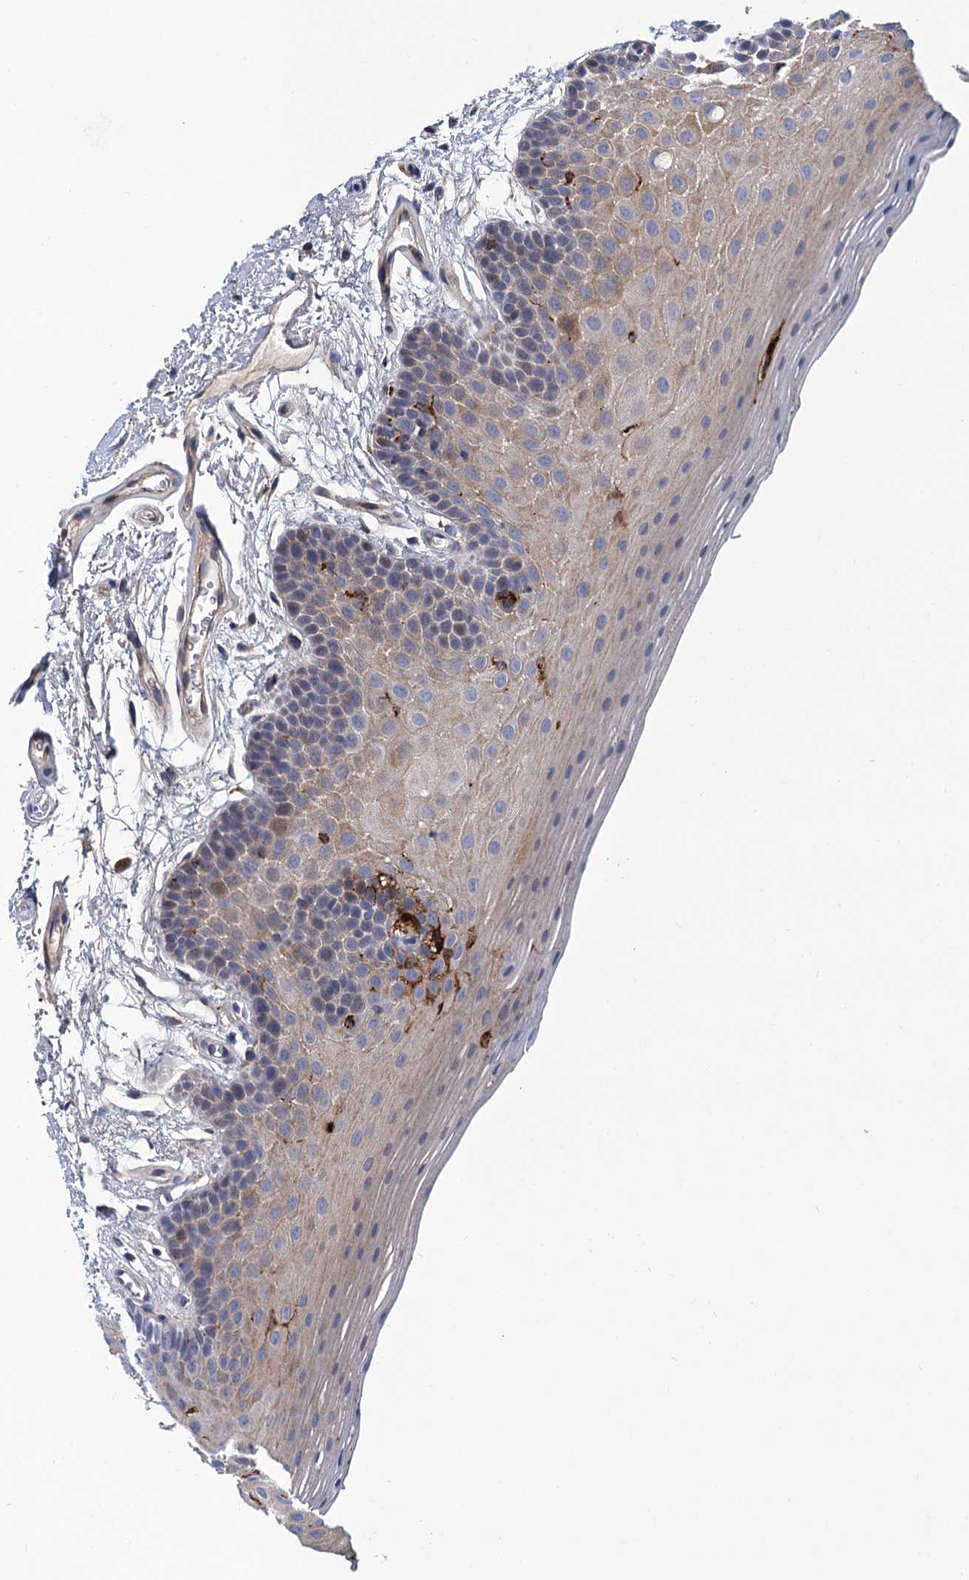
{"staining": {"intensity": "weak", "quantity": "<25%", "location": "cytoplasmic/membranous"}, "tissue": "oral mucosa", "cell_type": "Squamous epithelial cells", "image_type": "normal", "snomed": [{"axis": "morphology", "description": "Normal tissue, NOS"}, {"axis": "topography", "description": "Oral tissue"}], "caption": "This is a photomicrograph of immunohistochemistry (IHC) staining of benign oral mucosa, which shows no positivity in squamous epithelial cells. The staining was performed using DAB (3,3'-diaminobenzidine) to visualize the protein expression in brown, while the nuclei were stained in blue with hematoxylin (Magnification: 20x).", "gene": "DNHD1", "patient": {"sex": "male", "age": 62}}